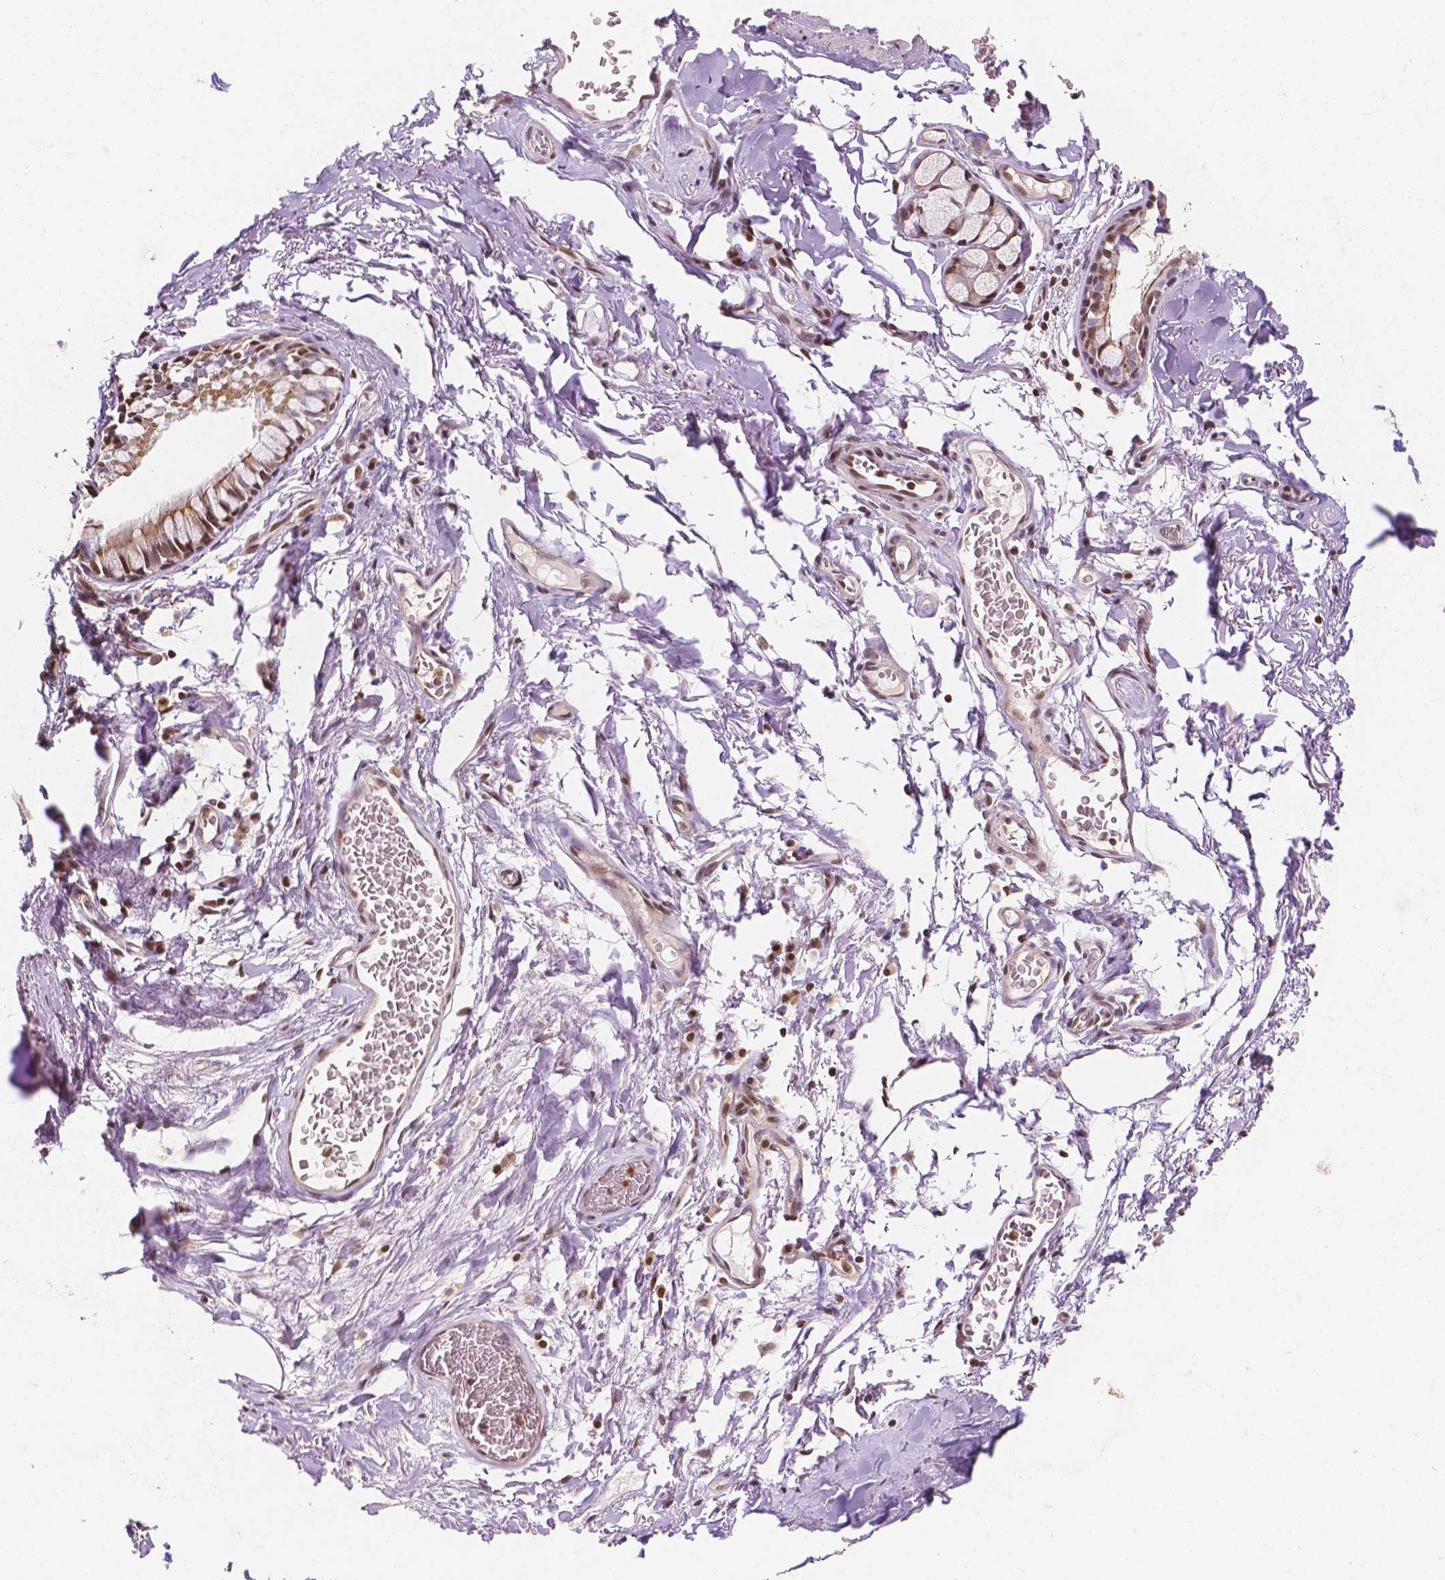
{"staining": {"intensity": "negative", "quantity": "none", "location": "none"}, "tissue": "soft tissue", "cell_type": "Chondrocytes", "image_type": "normal", "snomed": [{"axis": "morphology", "description": "Normal tissue, NOS"}, {"axis": "topography", "description": "Cartilage tissue"}, {"axis": "topography", "description": "Bronchus"}, {"axis": "topography", "description": "Peripheral nerve tissue"}], "caption": "Chondrocytes show no significant positivity in unremarkable soft tissue. (Stains: DAB immunohistochemistry (IHC) with hematoxylin counter stain, Microscopy: brightfield microscopy at high magnification).", "gene": "PTPN18", "patient": {"sex": "male", "age": 67}}